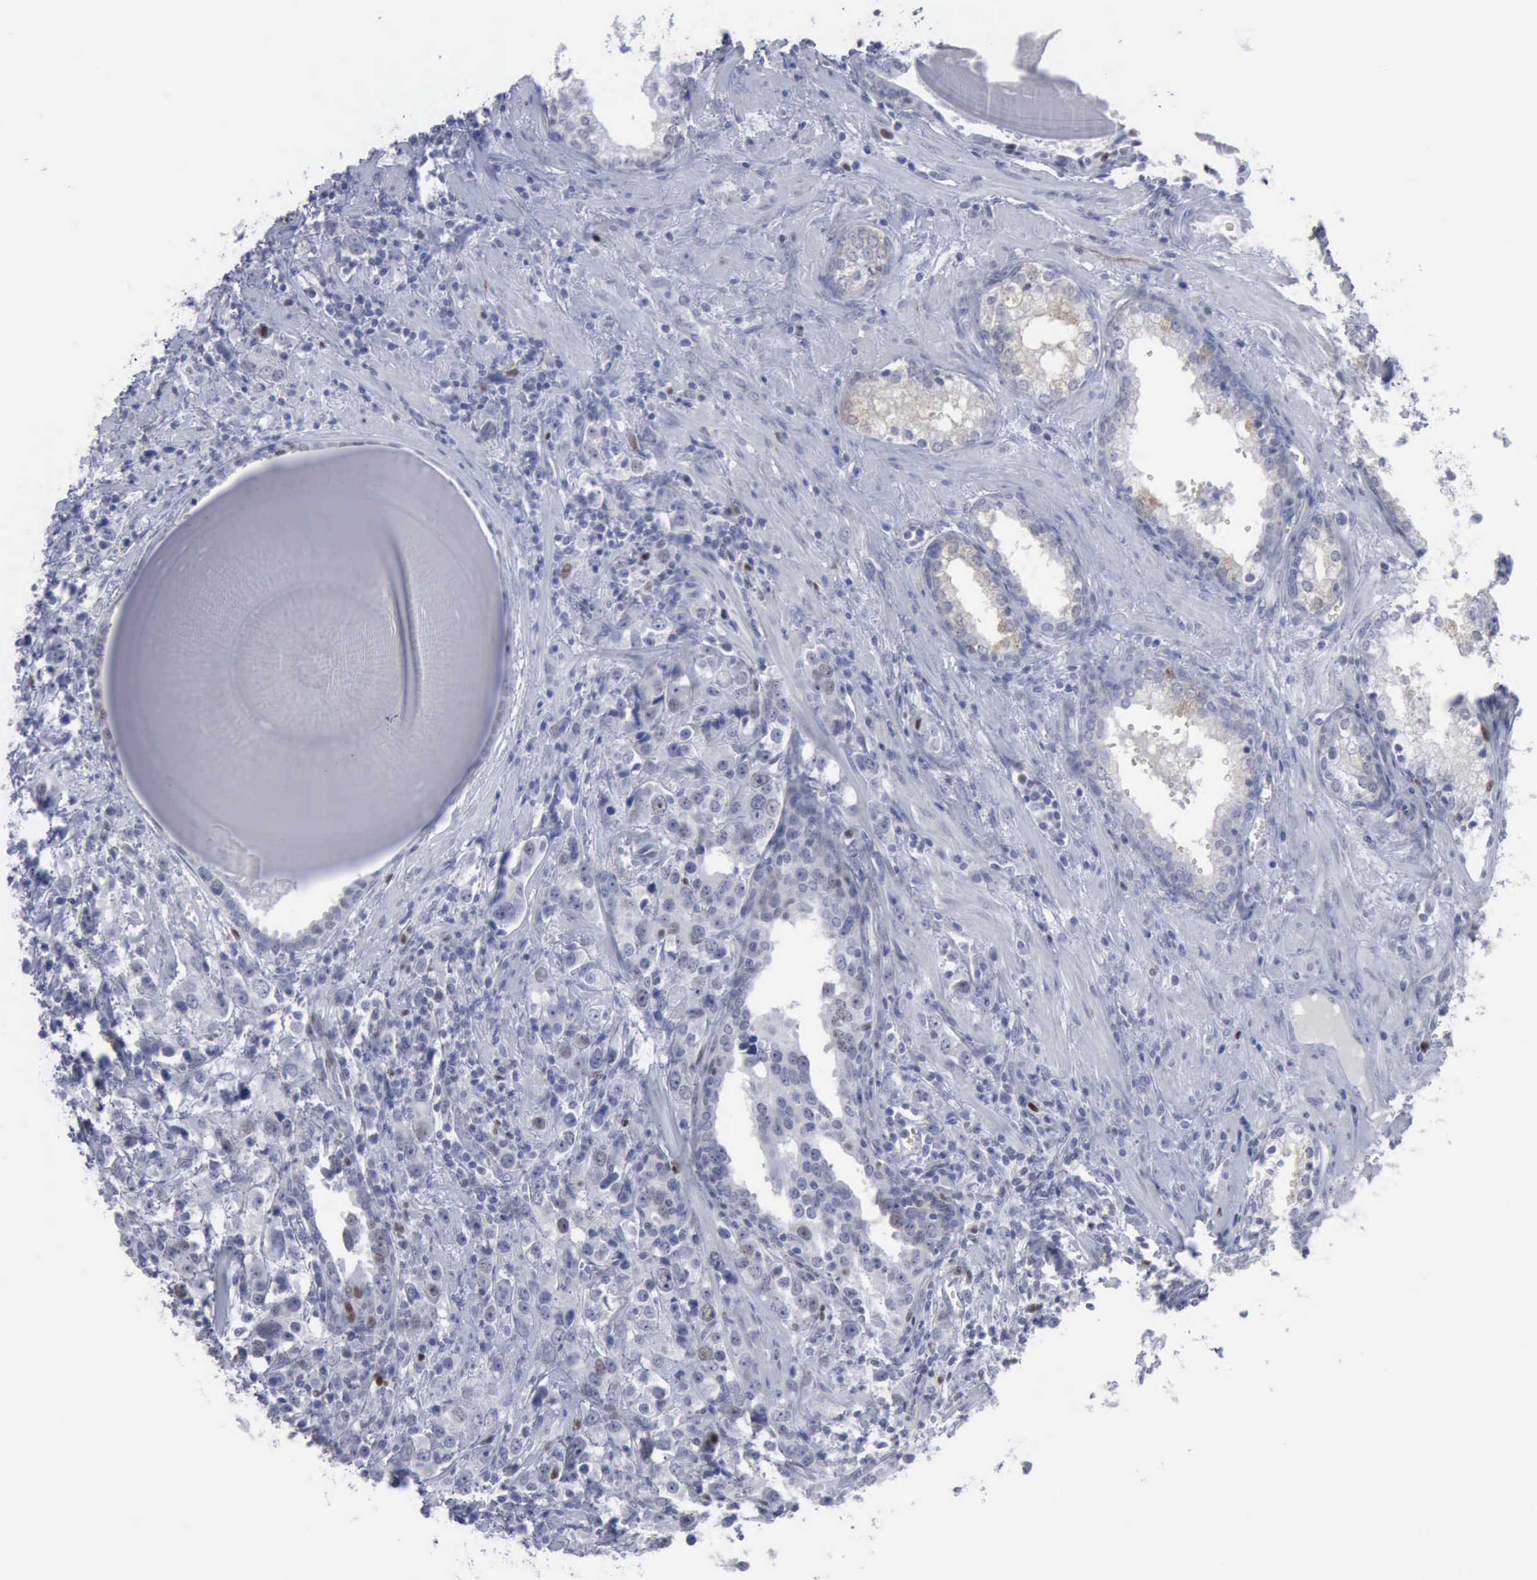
{"staining": {"intensity": "weak", "quantity": "<25%", "location": "nuclear"}, "tissue": "prostate cancer", "cell_type": "Tumor cells", "image_type": "cancer", "snomed": [{"axis": "morphology", "description": "Adenocarcinoma, High grade"}, {"axis": "topography", "description": "Prostate"}], "caption": "This is an IHC micrograph of human high-grade adenocarcinoma (prostate). There is no positivity in tumor cells.", "gene": "MCM5", "patient": {"sex": "male", "age": 71}}